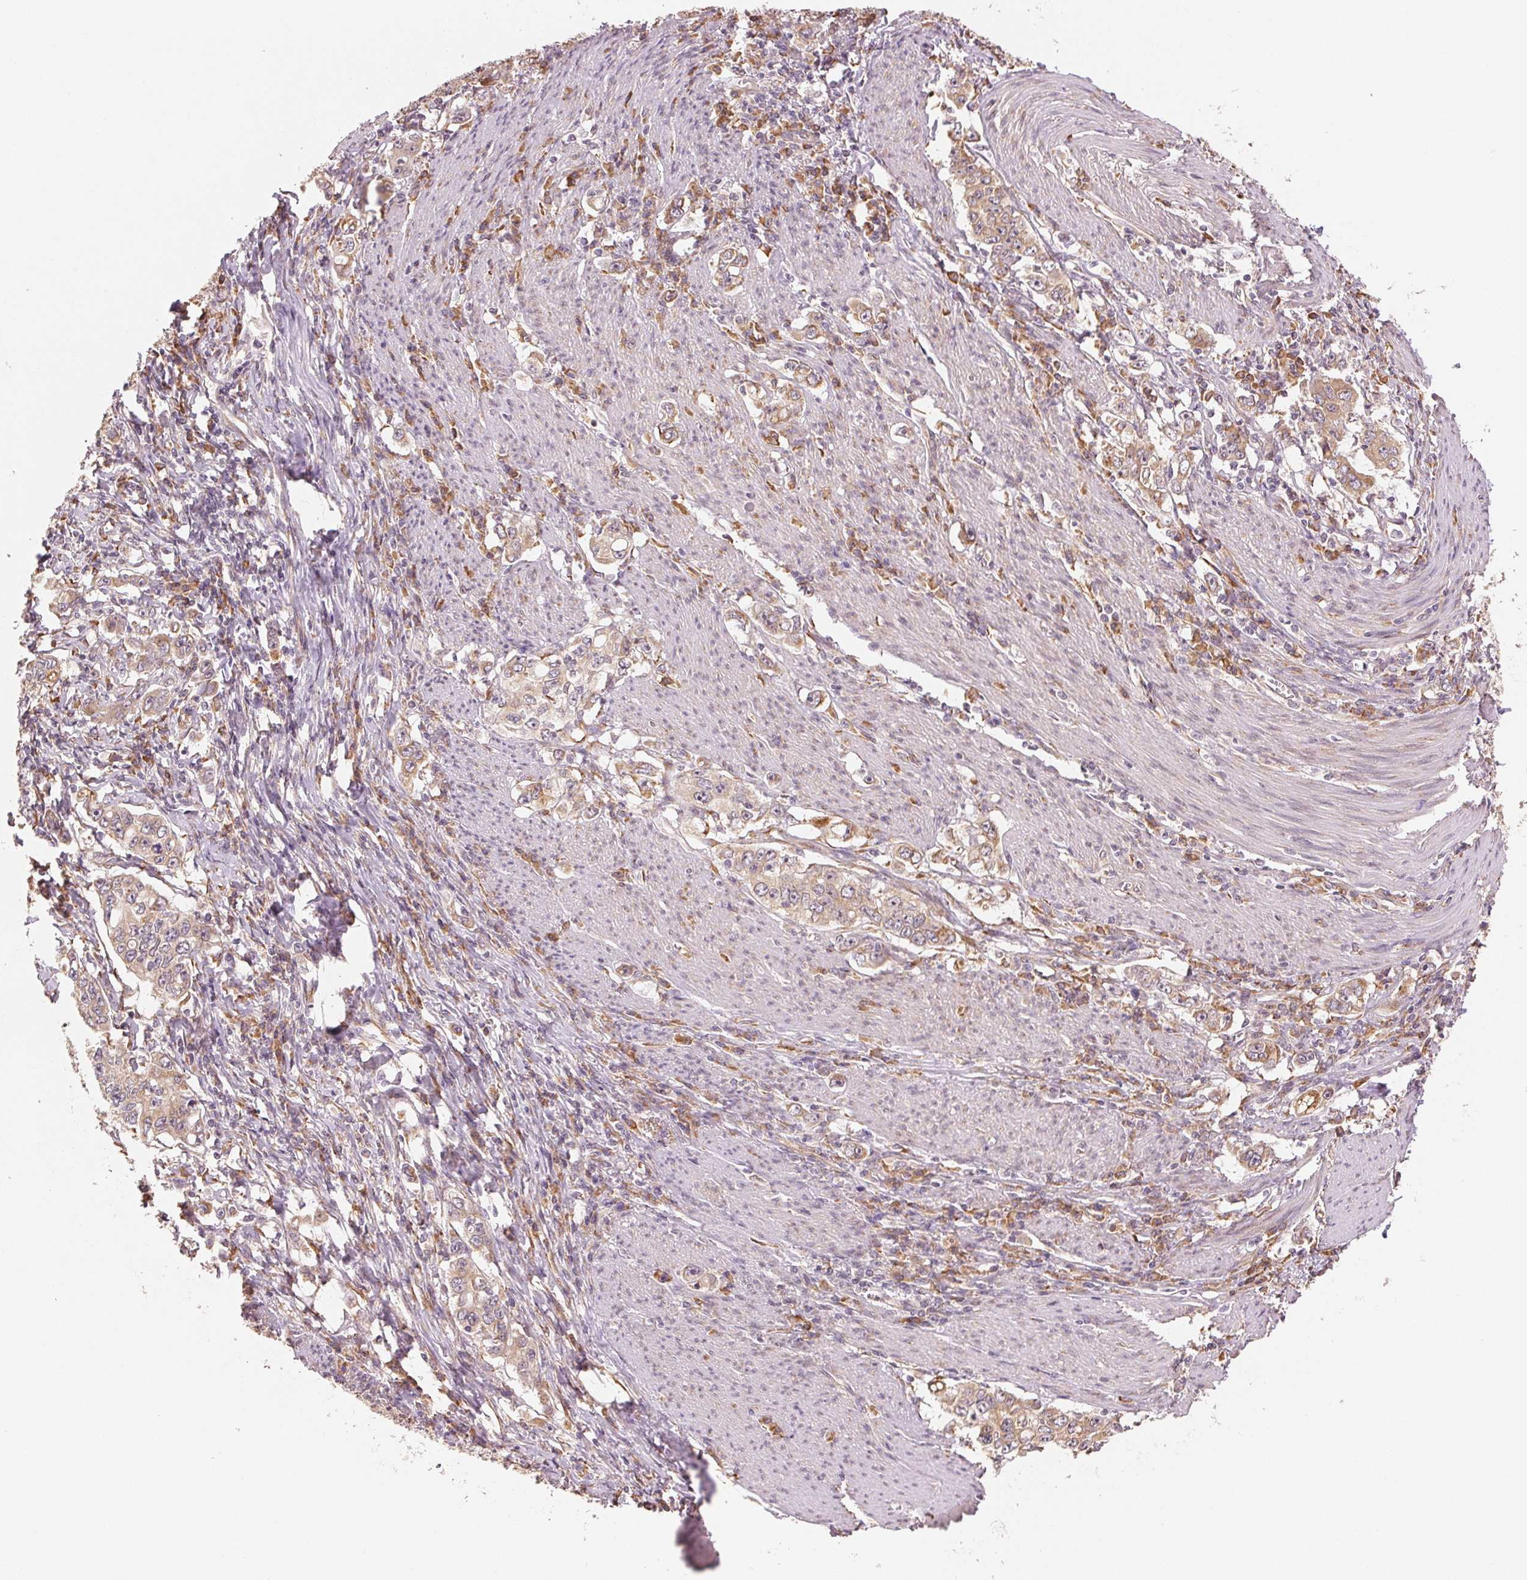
{"staining": {"intensity": "moderate", "quantity": ">75%", "location": "cytoplasmic/membranous"}, "tissue": "stomach cancer", "cell_type": "Tumor cells", "image_type": "cancer", "snomed": [{"axis": "morphology", "description": "Adenocarcinoma, NOS"}, {"axis": "topography", "description": "Stomach, lower"}], "caption": "Moderate cytoplasmic/membranous staining for a protein is present in approximately >75% of tumor cells of stomach adenocarcinoma using IHC.", "gene": "SLC20A1", "patient": {"sex": "female", "age": 72}}